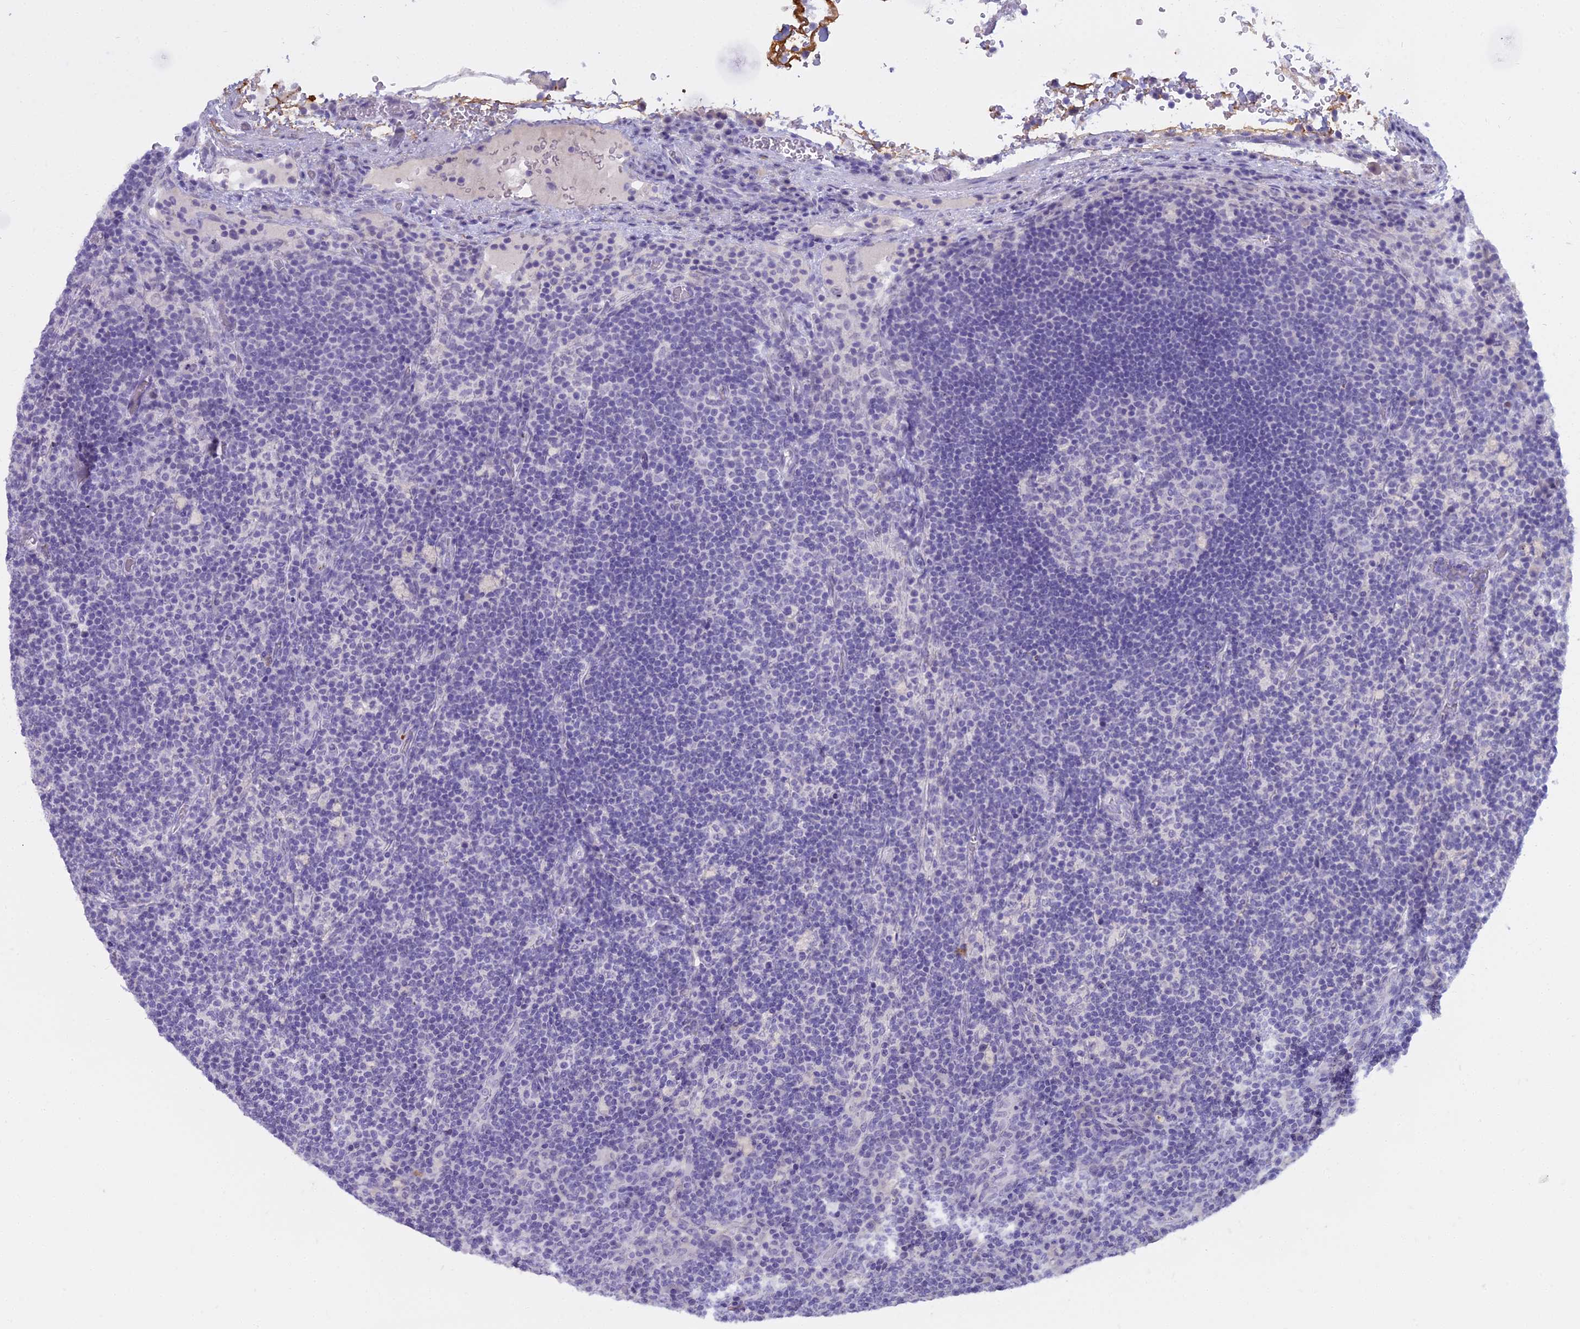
{"staining": {"intensity": "negative", "quantity": "none", "location": "none"}, "tissue": "lymph node", "cell_type": "Germinal center cells", "image_type": "normal", "snomed": [{"axis": "morphology", "description": "Normal tissue, NOS"}, {"axis": "topography", "description": "Lymph node"}], "caption": "Immunohistochemistry image of unremarkable lymph node: human lymph node stained with DAB reveals no significant protein expression in germinal center cells.", "gene": "OSTN", "patient": {"sex": "male", "age": 58}}